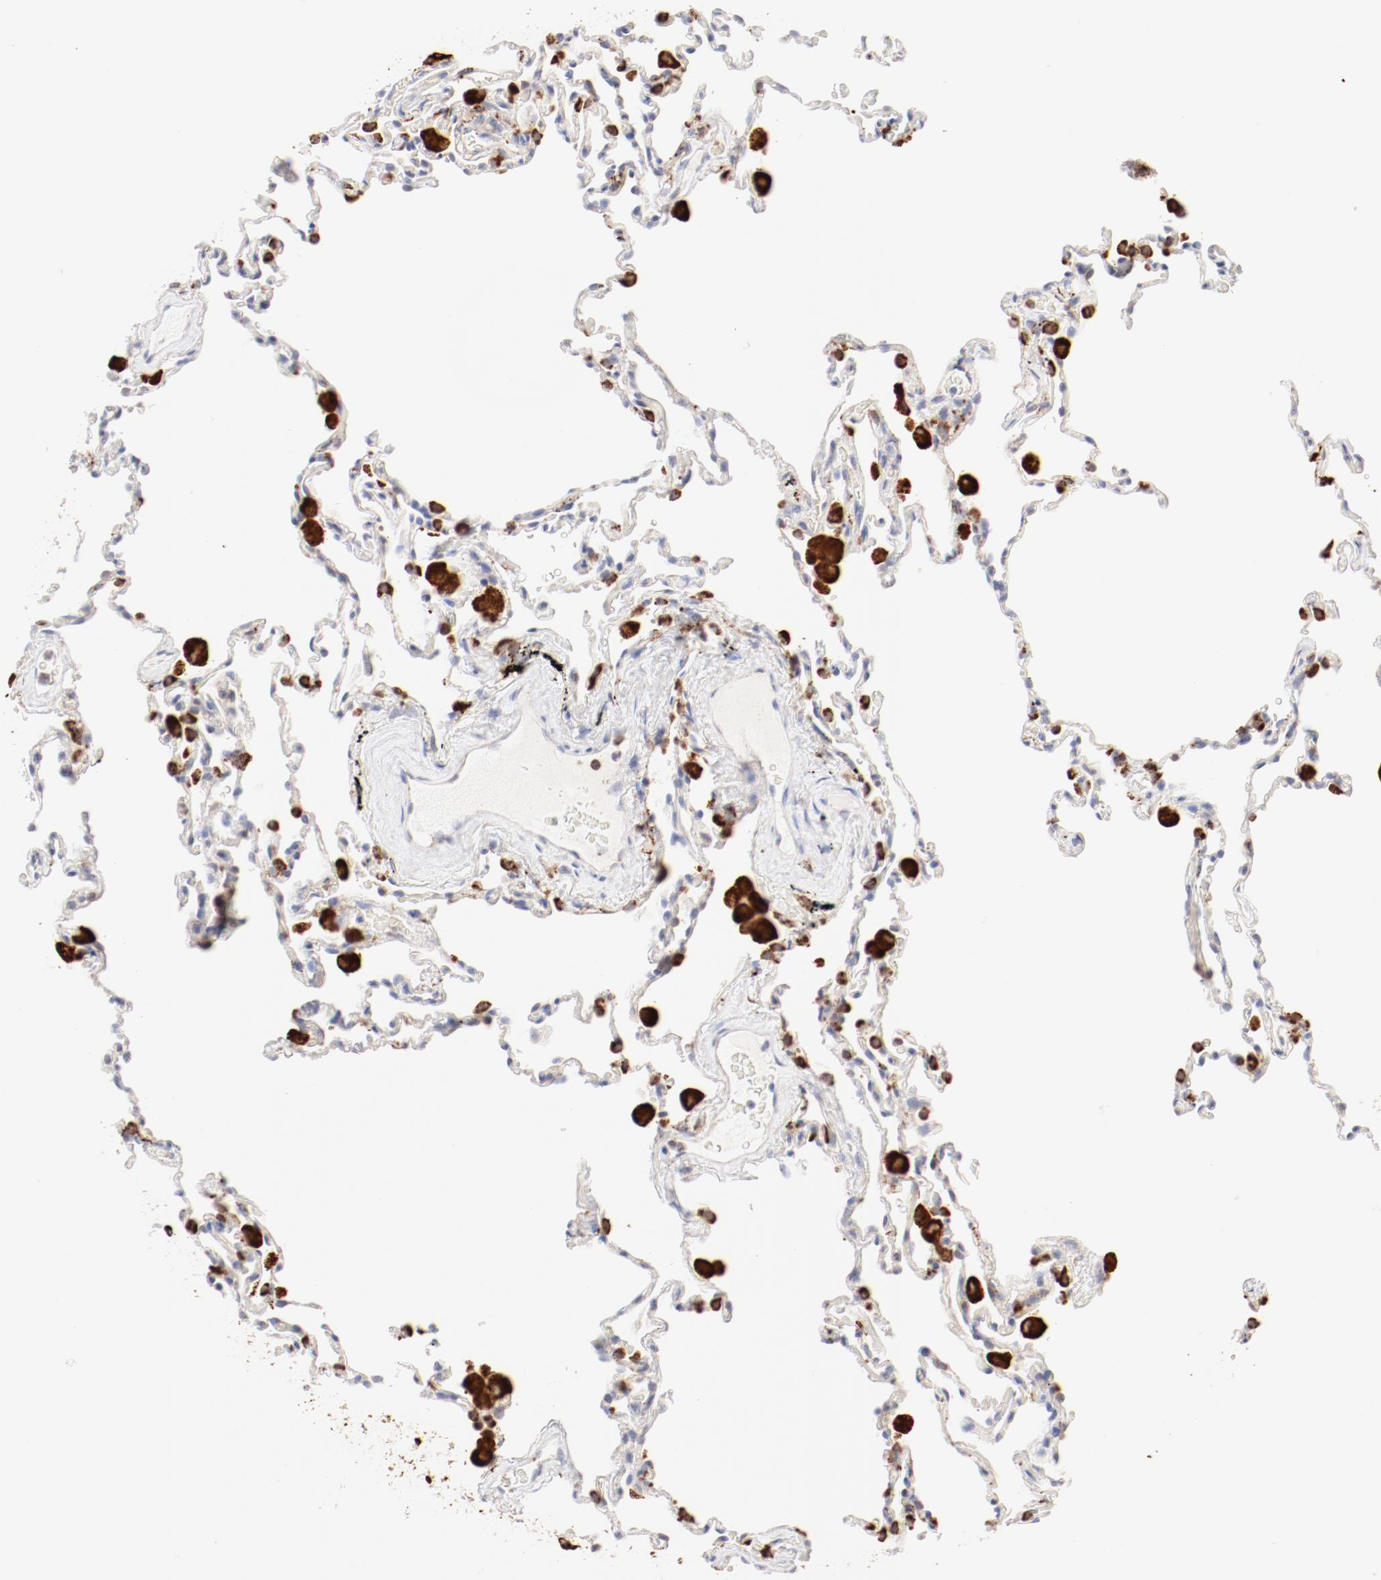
{"staining": {"intensity": "negative", "quantity": "none", "location": "none"}, "tissue": "lung", "cell_type": "Alveolar cells", "image_type": "normal", "snomed": [{"axis": "morphology", "description": "Normal tissue, NOS"}, {"axis": "morphology", "description": "Soft tissue tumor metastatic"}, {"axis": "topography", "description": "Lung"}], "caption": "Immunohistochemical staining of normal human lung exhibits no significant staining in alveolar cells.", "gene": "CTSH", "patient": {"sex": "male", "age": 59}}